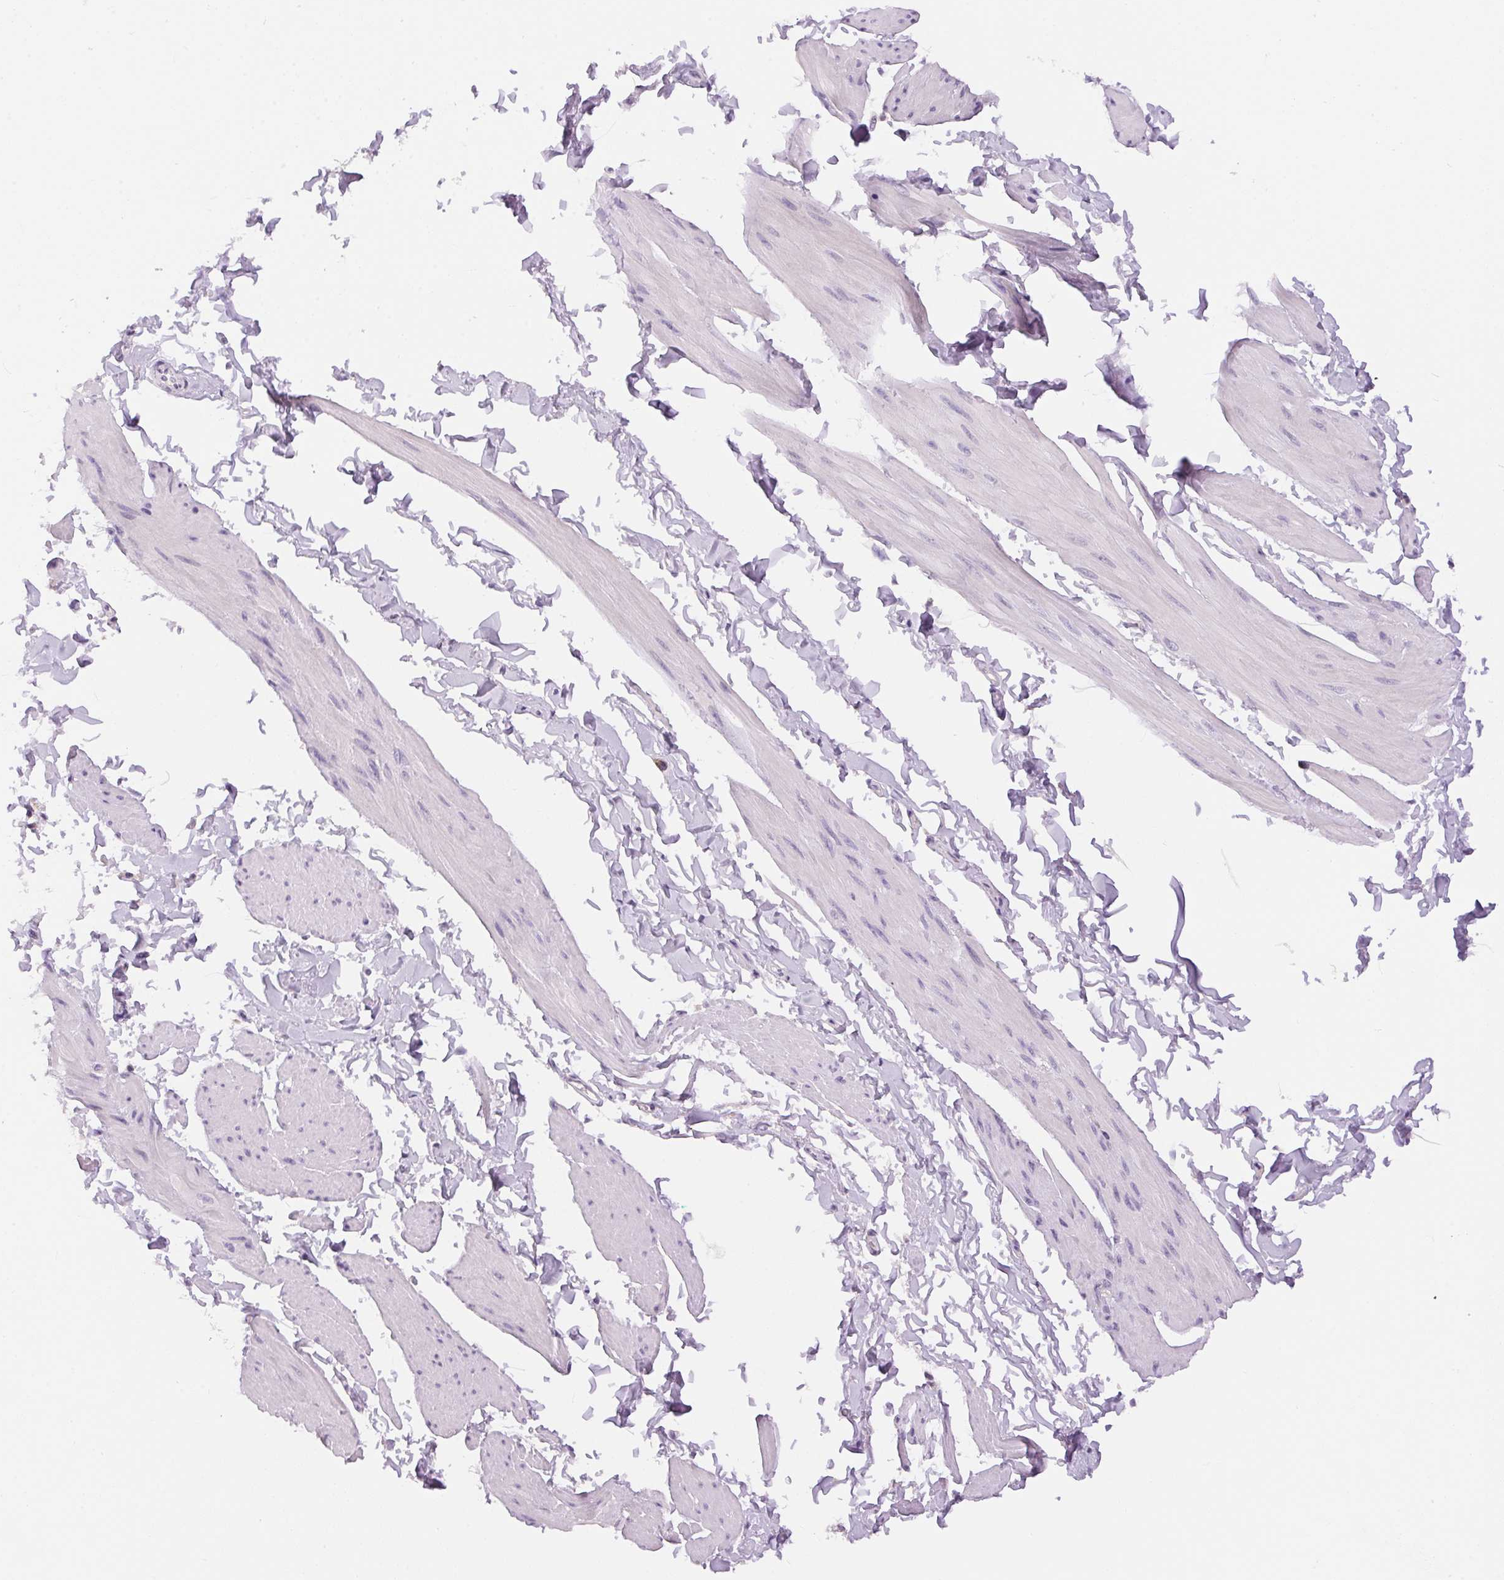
{"staining": {"intensity": "negative", "quantity": "none", "location": "none"}, "tissue": "smooth muscle", "cell_type": "Smooth muscle cells", "image_type": "normal", "snomed": [{"axis": "morphology", "description": "Normal tissue, NOS"}, {"axis": "topography", "description": "Adipose tissue"}, {"axis": "topography", "description": "Smooth muscle"}, {"axis": "topography", "description": "Peripheral nerve tissue"}], "caption": "A photomicrograph of human smooth muscle is negative for staining in smooth muscle cells. (IHC, brightfield microscopy, high magnification).", "gene": "PNLIPRP3", "patient": {"sex": "male", "age": 83}}